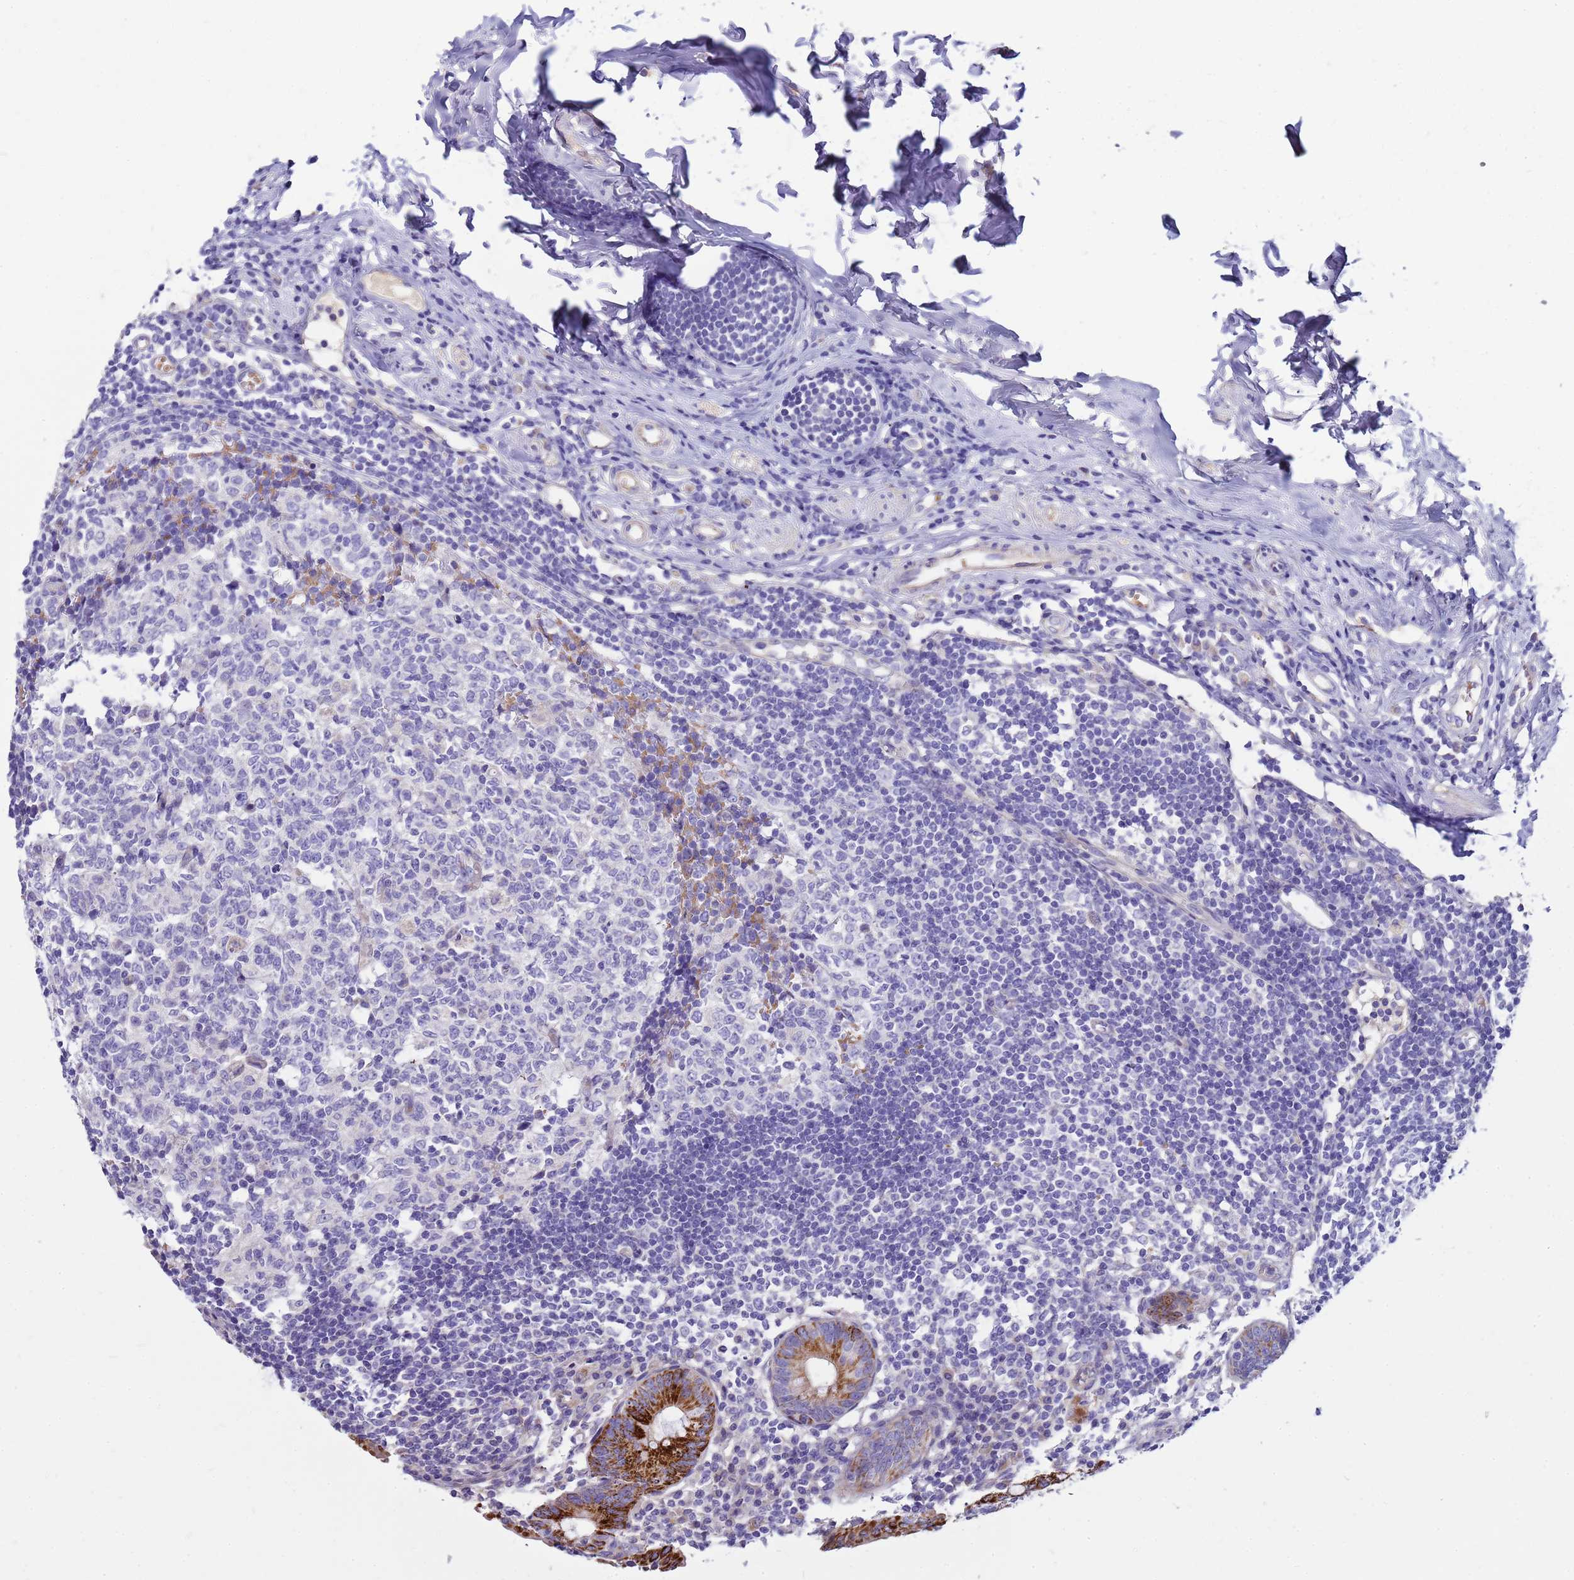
{"staining": {"intensity": "strong", "quantity": "25%-75%", "location": "cytoplasmic/membranous"}, "tissue": "appendix", "cell_type": "Glandular cells", "image_type": "normal", "snomed": [{"axis": "morphology", "description": "Normal tissue, NOS"}, {"axis": "topography", "description": "Appendix"}], "caption": "IHC of benign human appendix exhibits high levels of strong cytoplasmic/membranous positivity in approximately 25%-75% of glandular cells.", "gene": "RIPPLY2", "patient": {"sex": "female", "age": 54}}